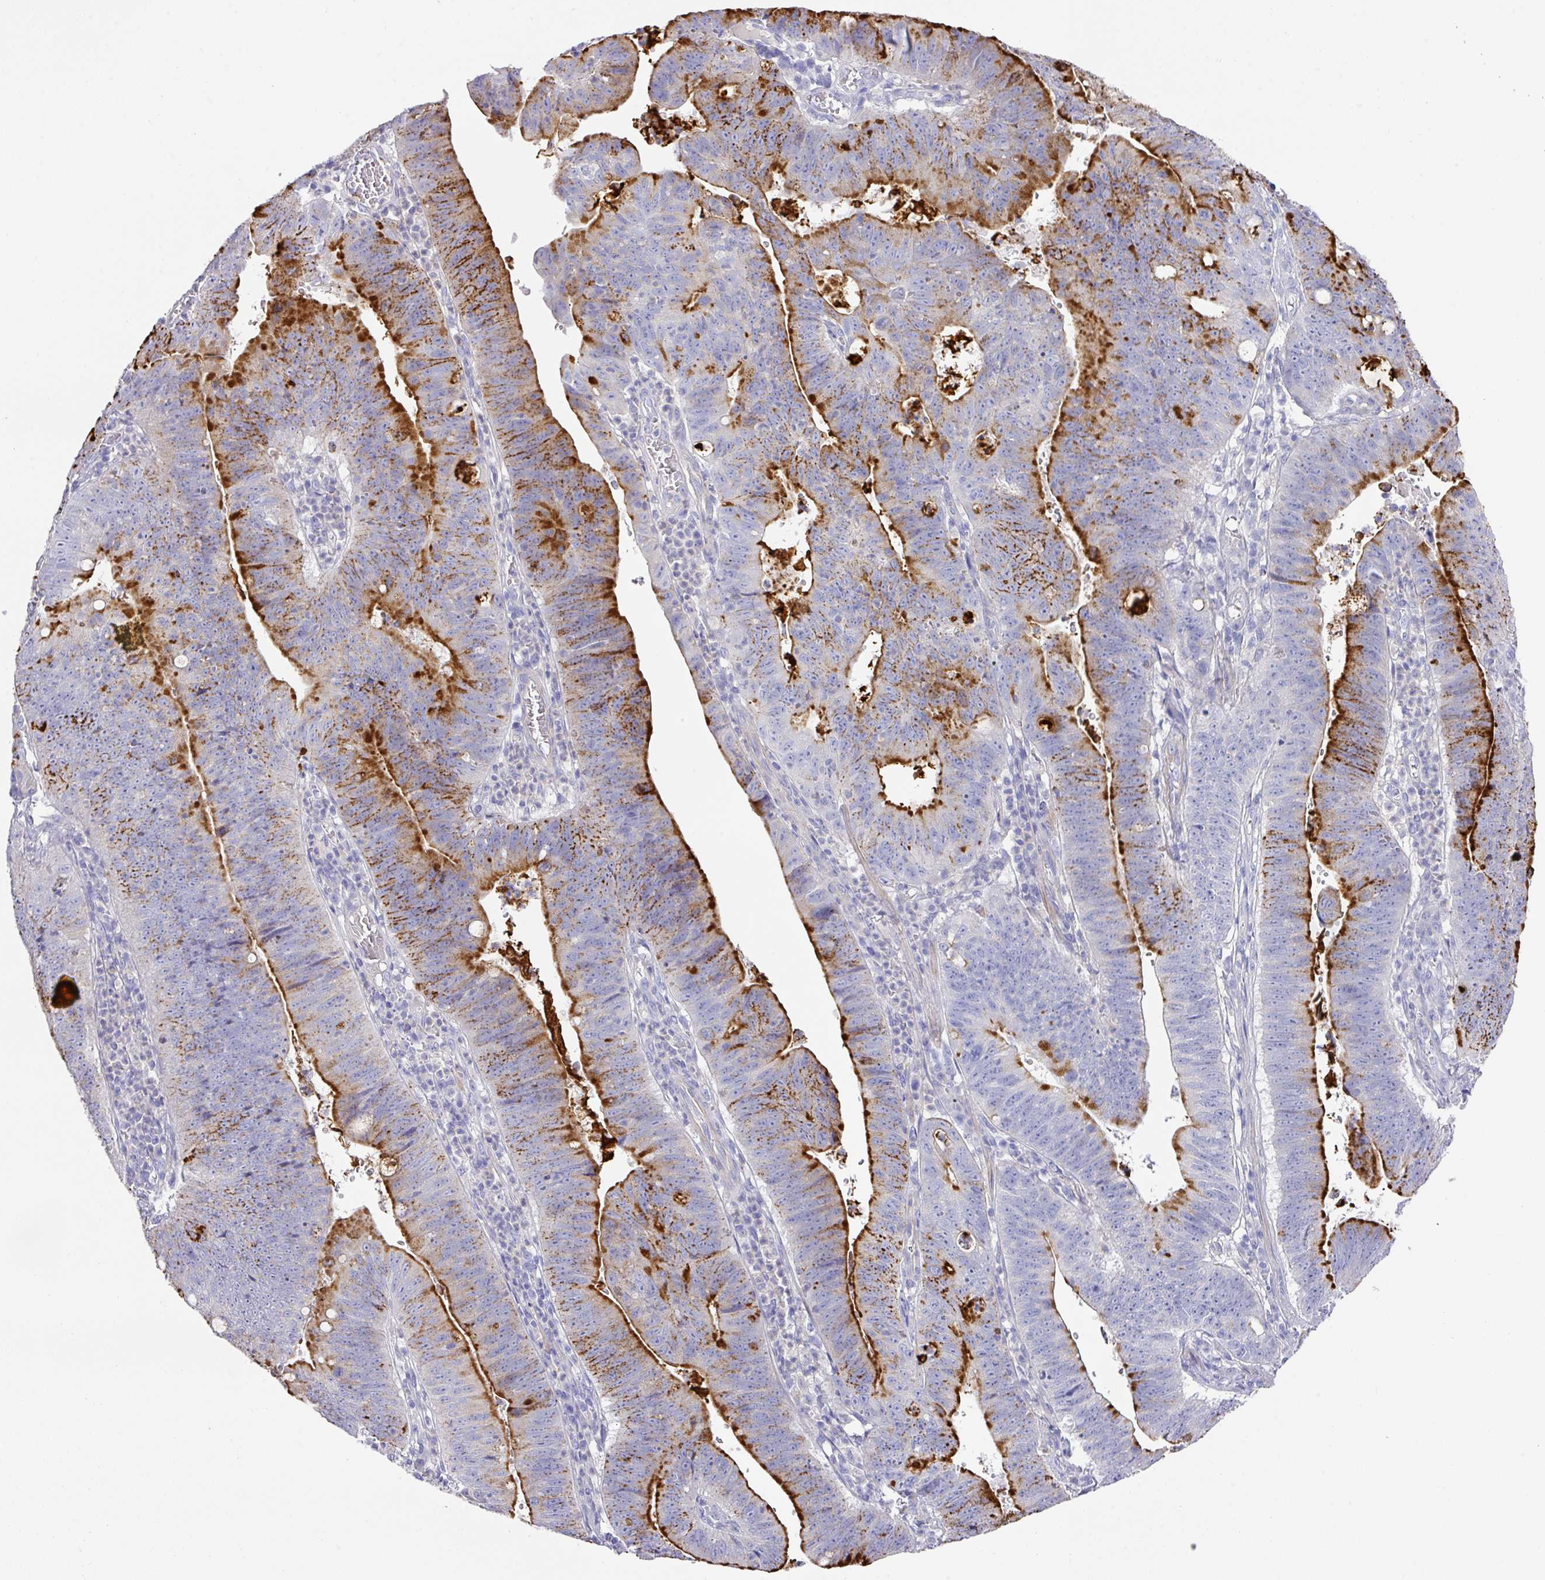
{"staining": {"intensity": "strong", "quantity": "25%-75%", "location": "cytoplasmic/membranous"}, "tissue": "stomach cancer", "cell_type": "Tumor cells", "image_type": "cancer", "snomed": [{"axis": "morphology", "description": "Adenocarcinoma, NOS"}, {"axis": "topography", "description": "Stomach"}], "caption": "Immunohistochemical staining of human stomach adenocarcinoma demonstrates high levels of strong cytoplasmic/membranous protein expression in about 25%-75% of tumor cells.", "gene": "TARM1", "patient": {"sex": "male", "age": 59}}